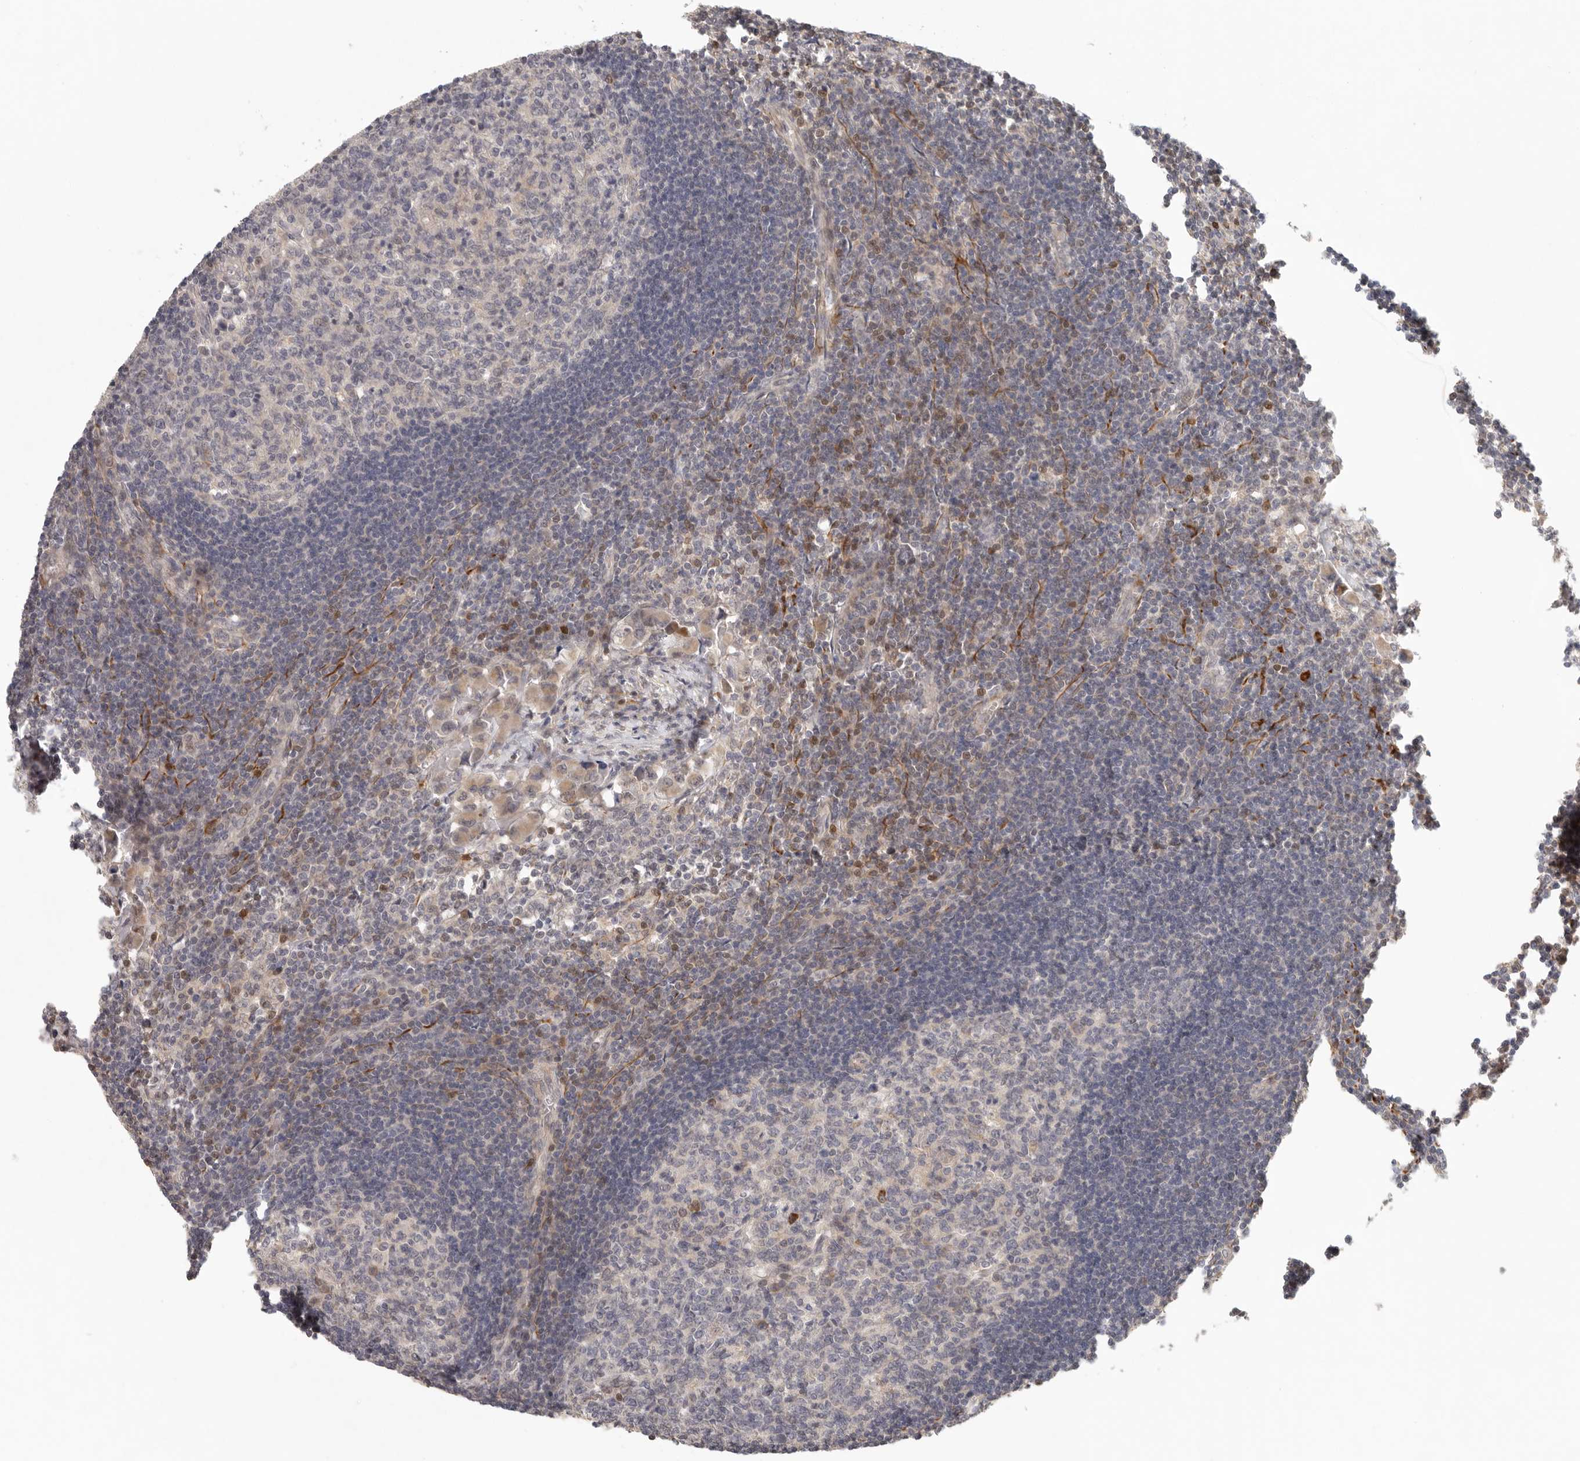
{"staining": {"intensity": "negative", "quantity": "none", "location": "none"}, "tissue": "lymph node", "cell_type": "Germinal center cells", "image_type": "normal", "snomed": [{"axis": "morphology", "description": "Normal tissue, NOS"}, {"axis": "morphology", "description": "Malignant melanoma, Metastatic site"}, {"axis": "topography", "description": "Lymph node"}], "caption": "Human lymph node stained for a protein using immunohistochemistry exhibits no positivity in germinal center cells.", "gene": "AHDC1", "patient": {"sex": "male", "age": 41}}